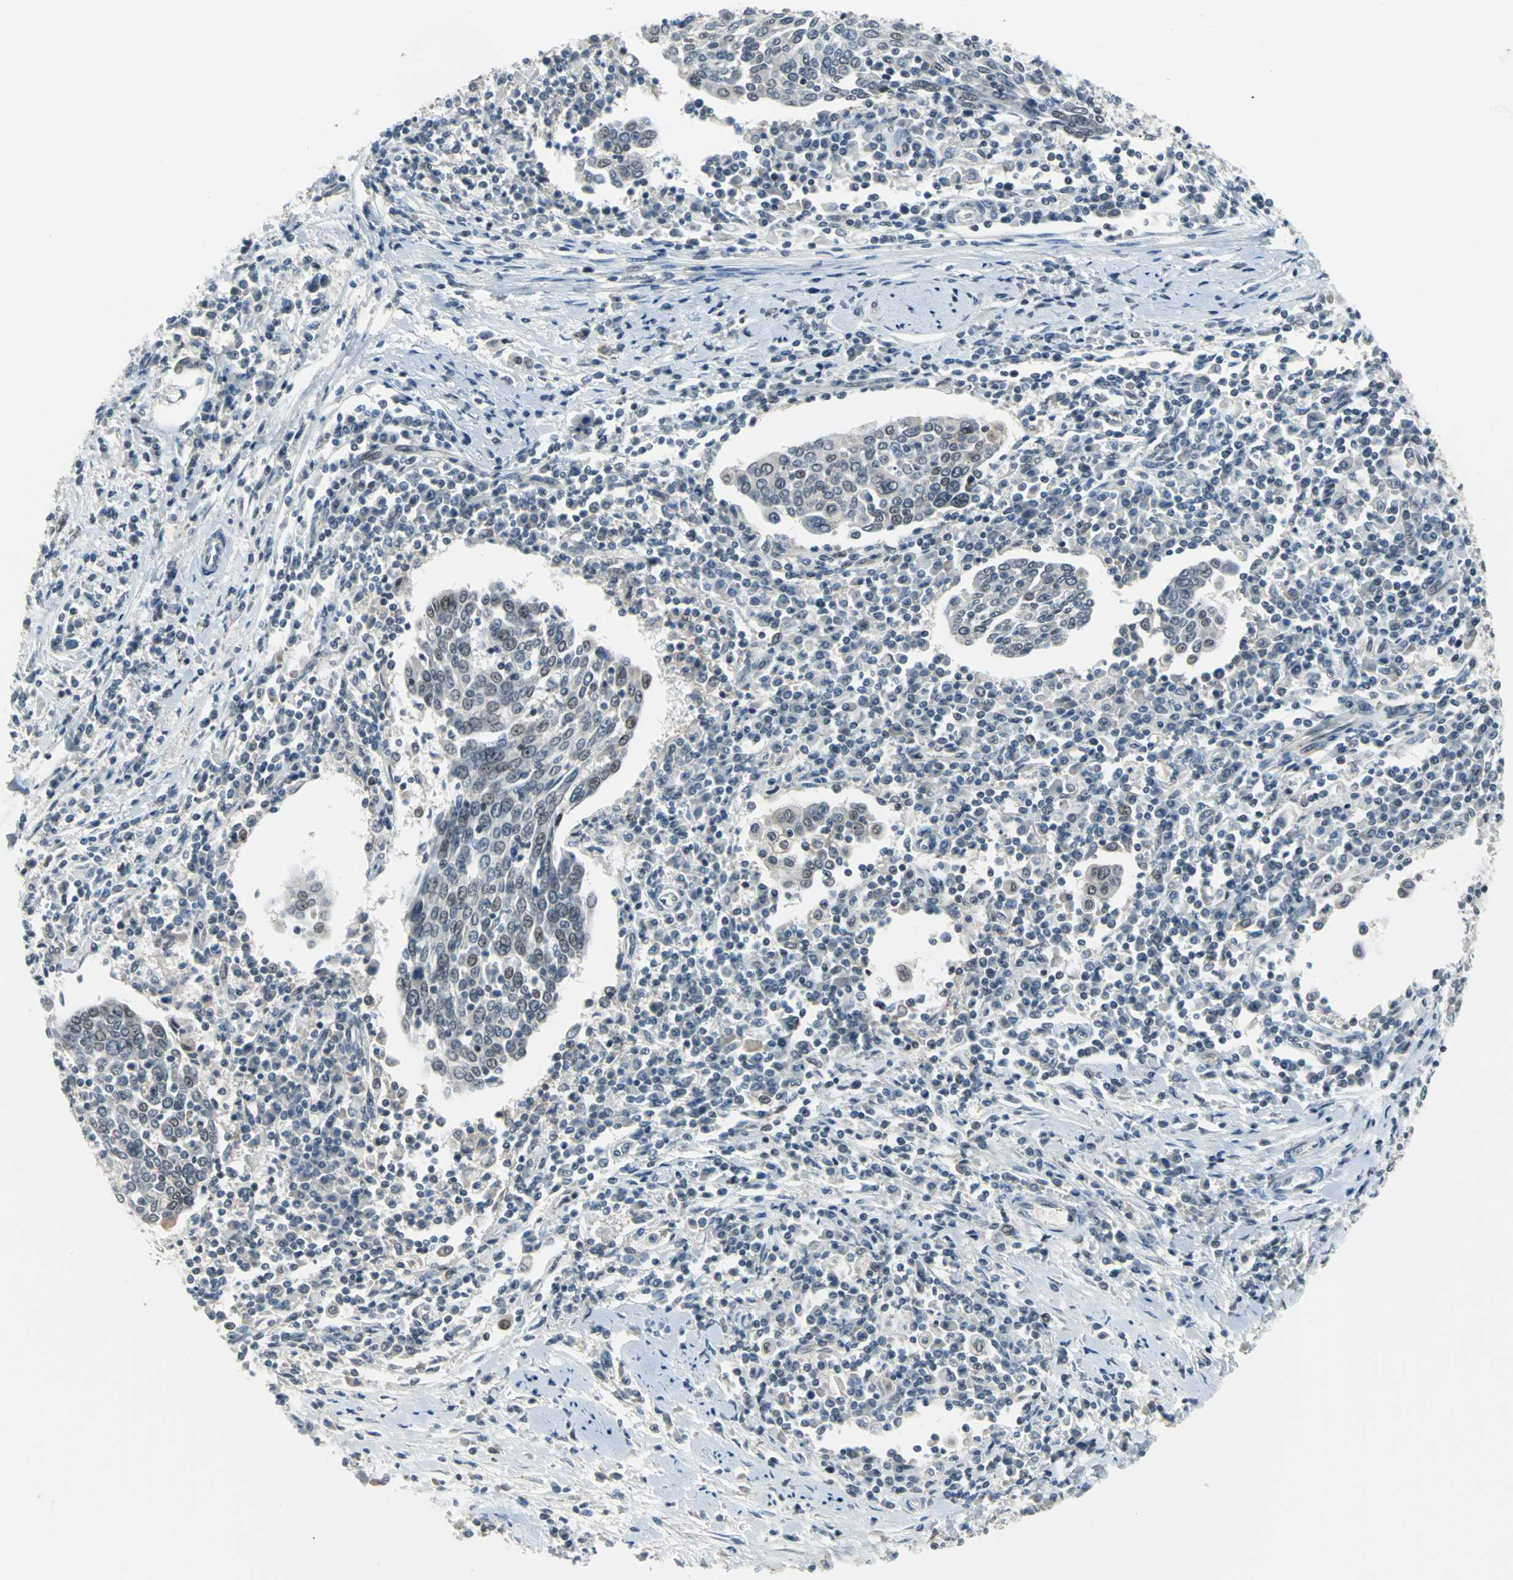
{"staining": {"intensity": "weak", "quantity": "25%-75%", "location": "nuclear"}, "tissue": "cervical cancer", "cell_type": "Tumor cells", "image_type": "cancer", "snomed": [{"axis": "morphology", "description": "Squamous cell carcinoma, NOS"}, {"axis": "topography", "description": "Cervix"}], "caption": "Cervical cancer (squamous cell carcinoma) stained with a brown dye demonstrates weak nuclear positive staining in about 25%-75% of tumor cells.", "gene": "GLI3", "patient": {"sex": "female", "age": 40}}